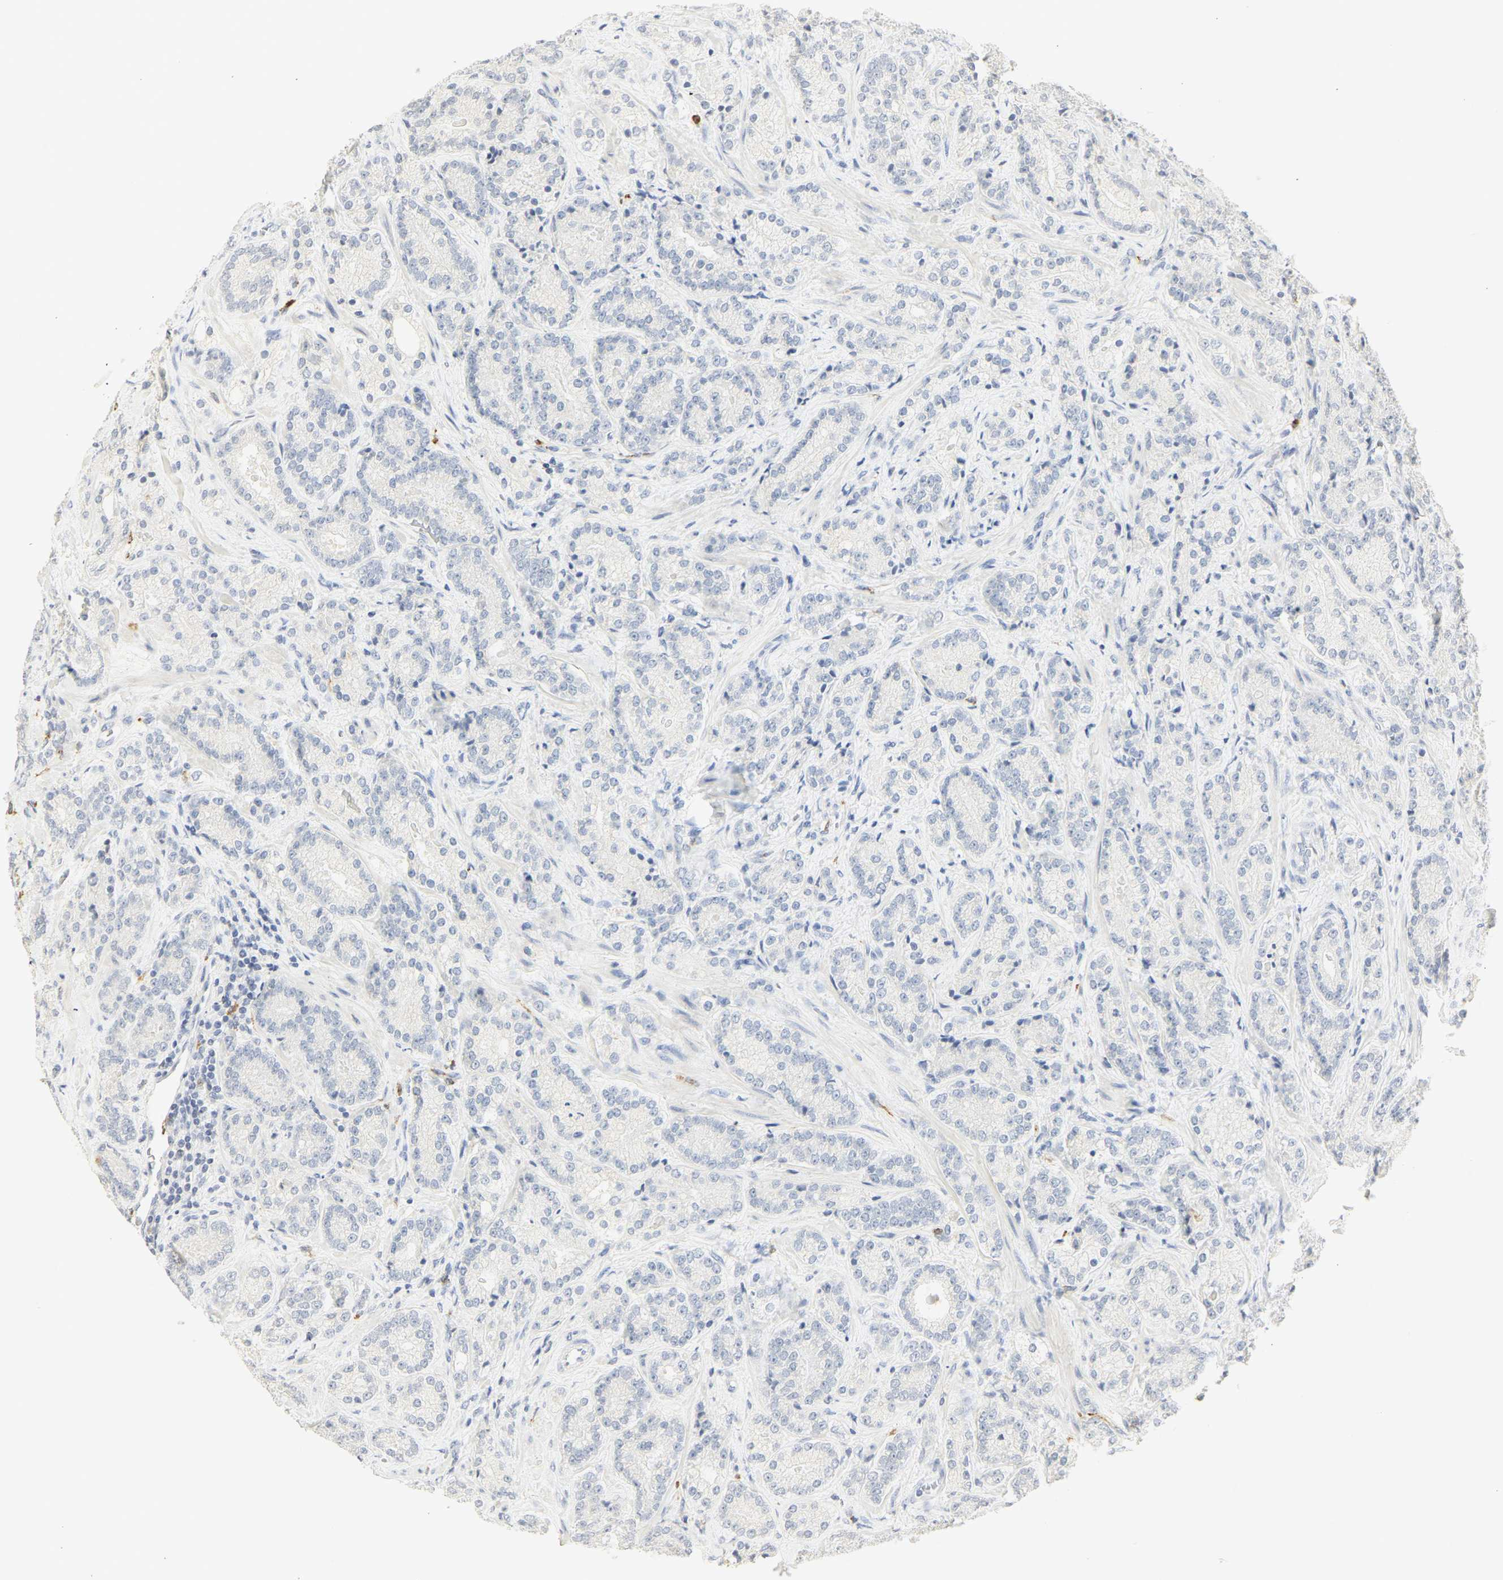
{"staining": {"intensity": "negative", "quantity": "none", "location": "none"}, "tissue": "prostate cancer", "cell_type": "Tumor cells", "image_type": "cancer", "snomed": [{"axis": "morphology", "description": "Adenocarcinoma, High grade"}, {"axis": "topography", "description": "Prostate"}], "caption": "Prostate cancer (high-grade adenocarcinoma) was stained to show a protein in brown. There is no significant staining in tumor cells.", "gene": "MPO", "patient": {"sex": "male", "age": 61}}